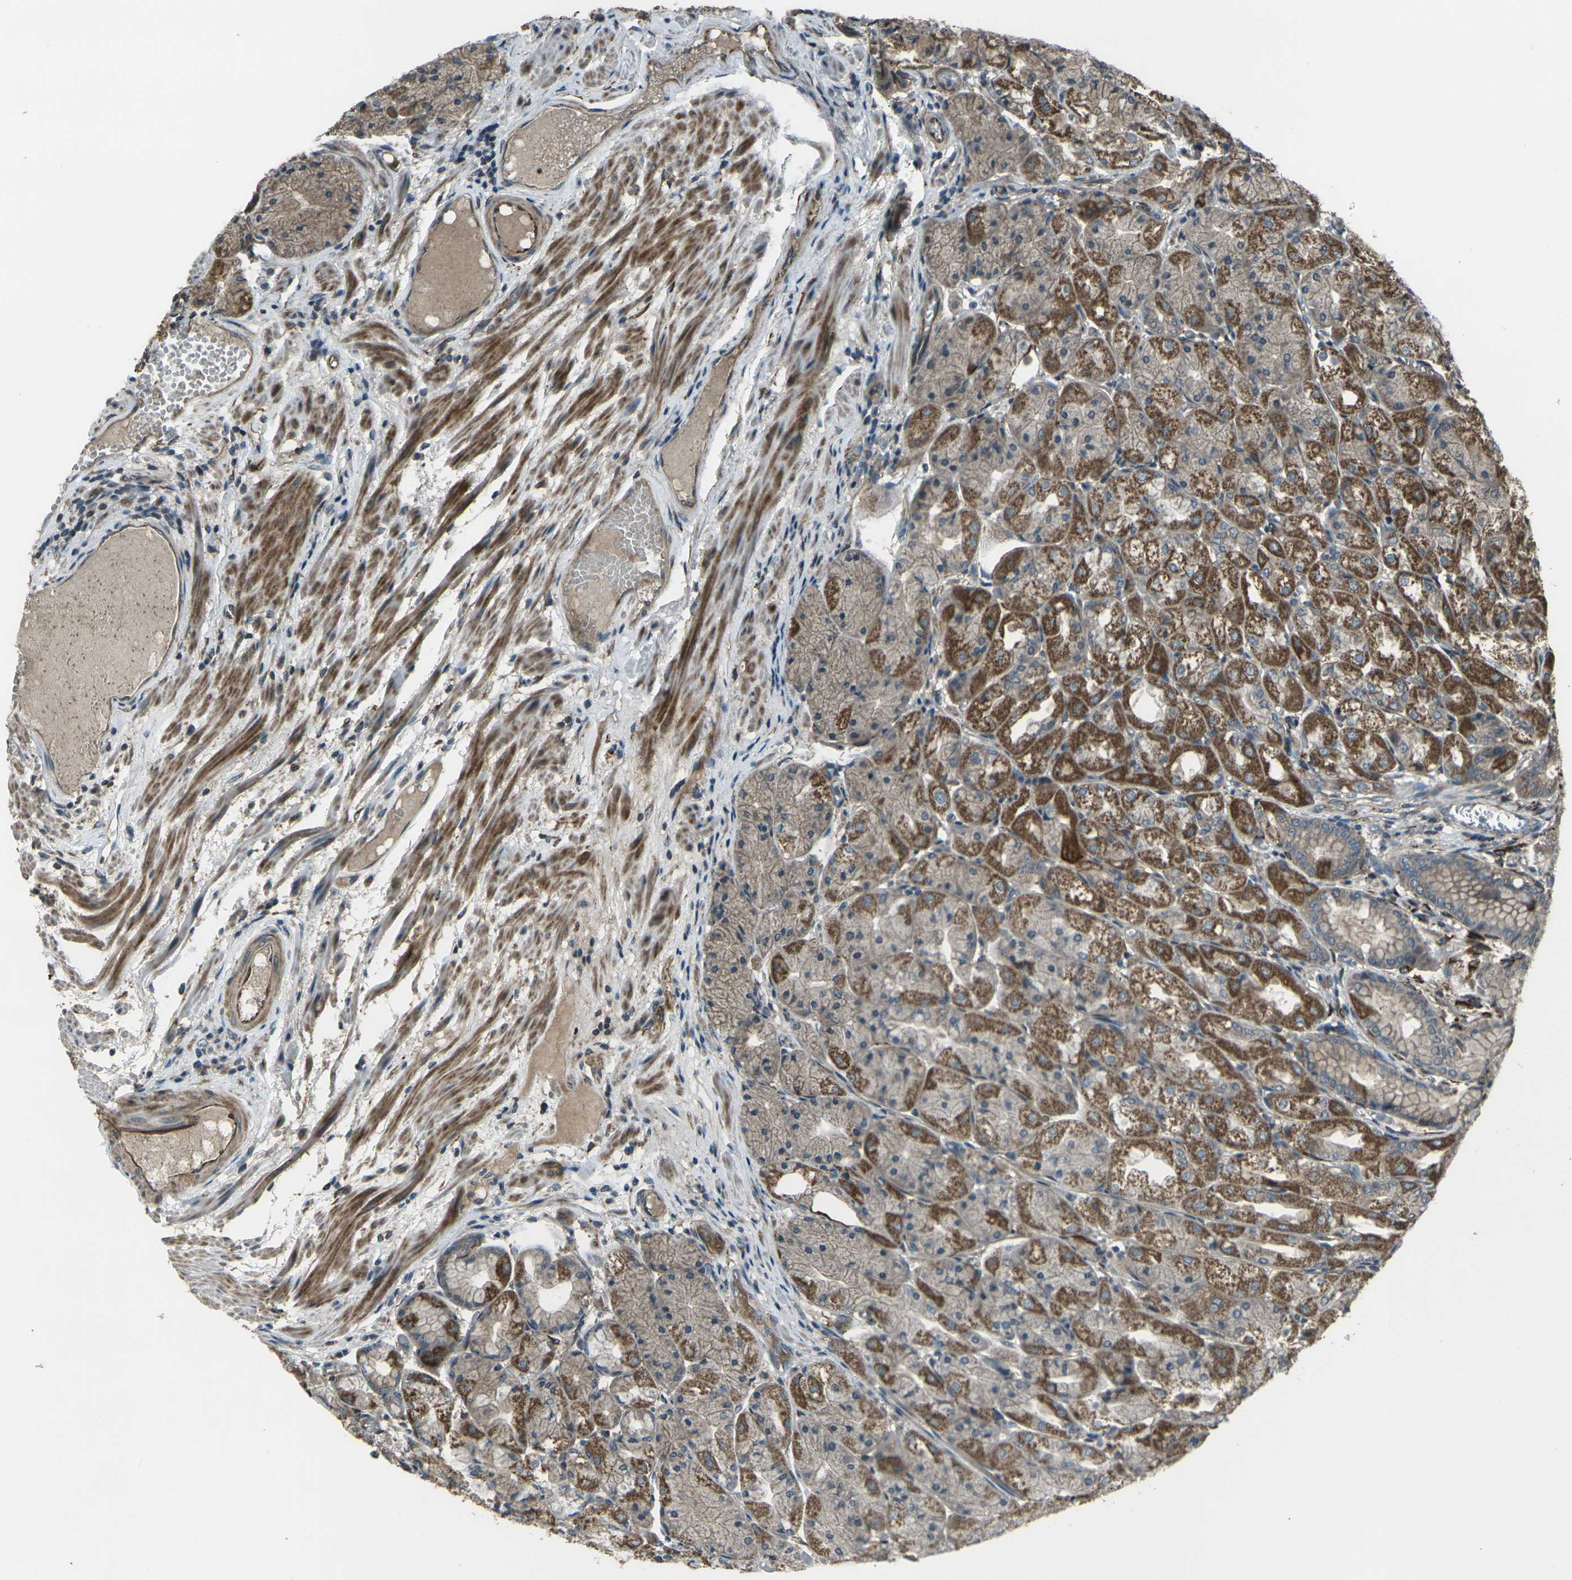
{"staining": {"intensity": "strong", "quantity": "25%-75%", "location": "cytoplasmic/membranous"}, "tissue": "stomach", "cell_type": "Glandular cells", "image_type": "normal", "snomed": [{"axis": "morphology", "description": "Normal tissue, NOS"}, {"axis": "topography", "description": "Stomach, upper"}], "caption": "Immunohistochemistry micrograph of unremarkable human stomach stained for a protein (brown), which shows high levels of strong cytoplasmic/membranous staining in approximately 25%-75% of glandular cells.", "gene": "LSMEM1", "patient": {"sex": "male", "age": 72}}